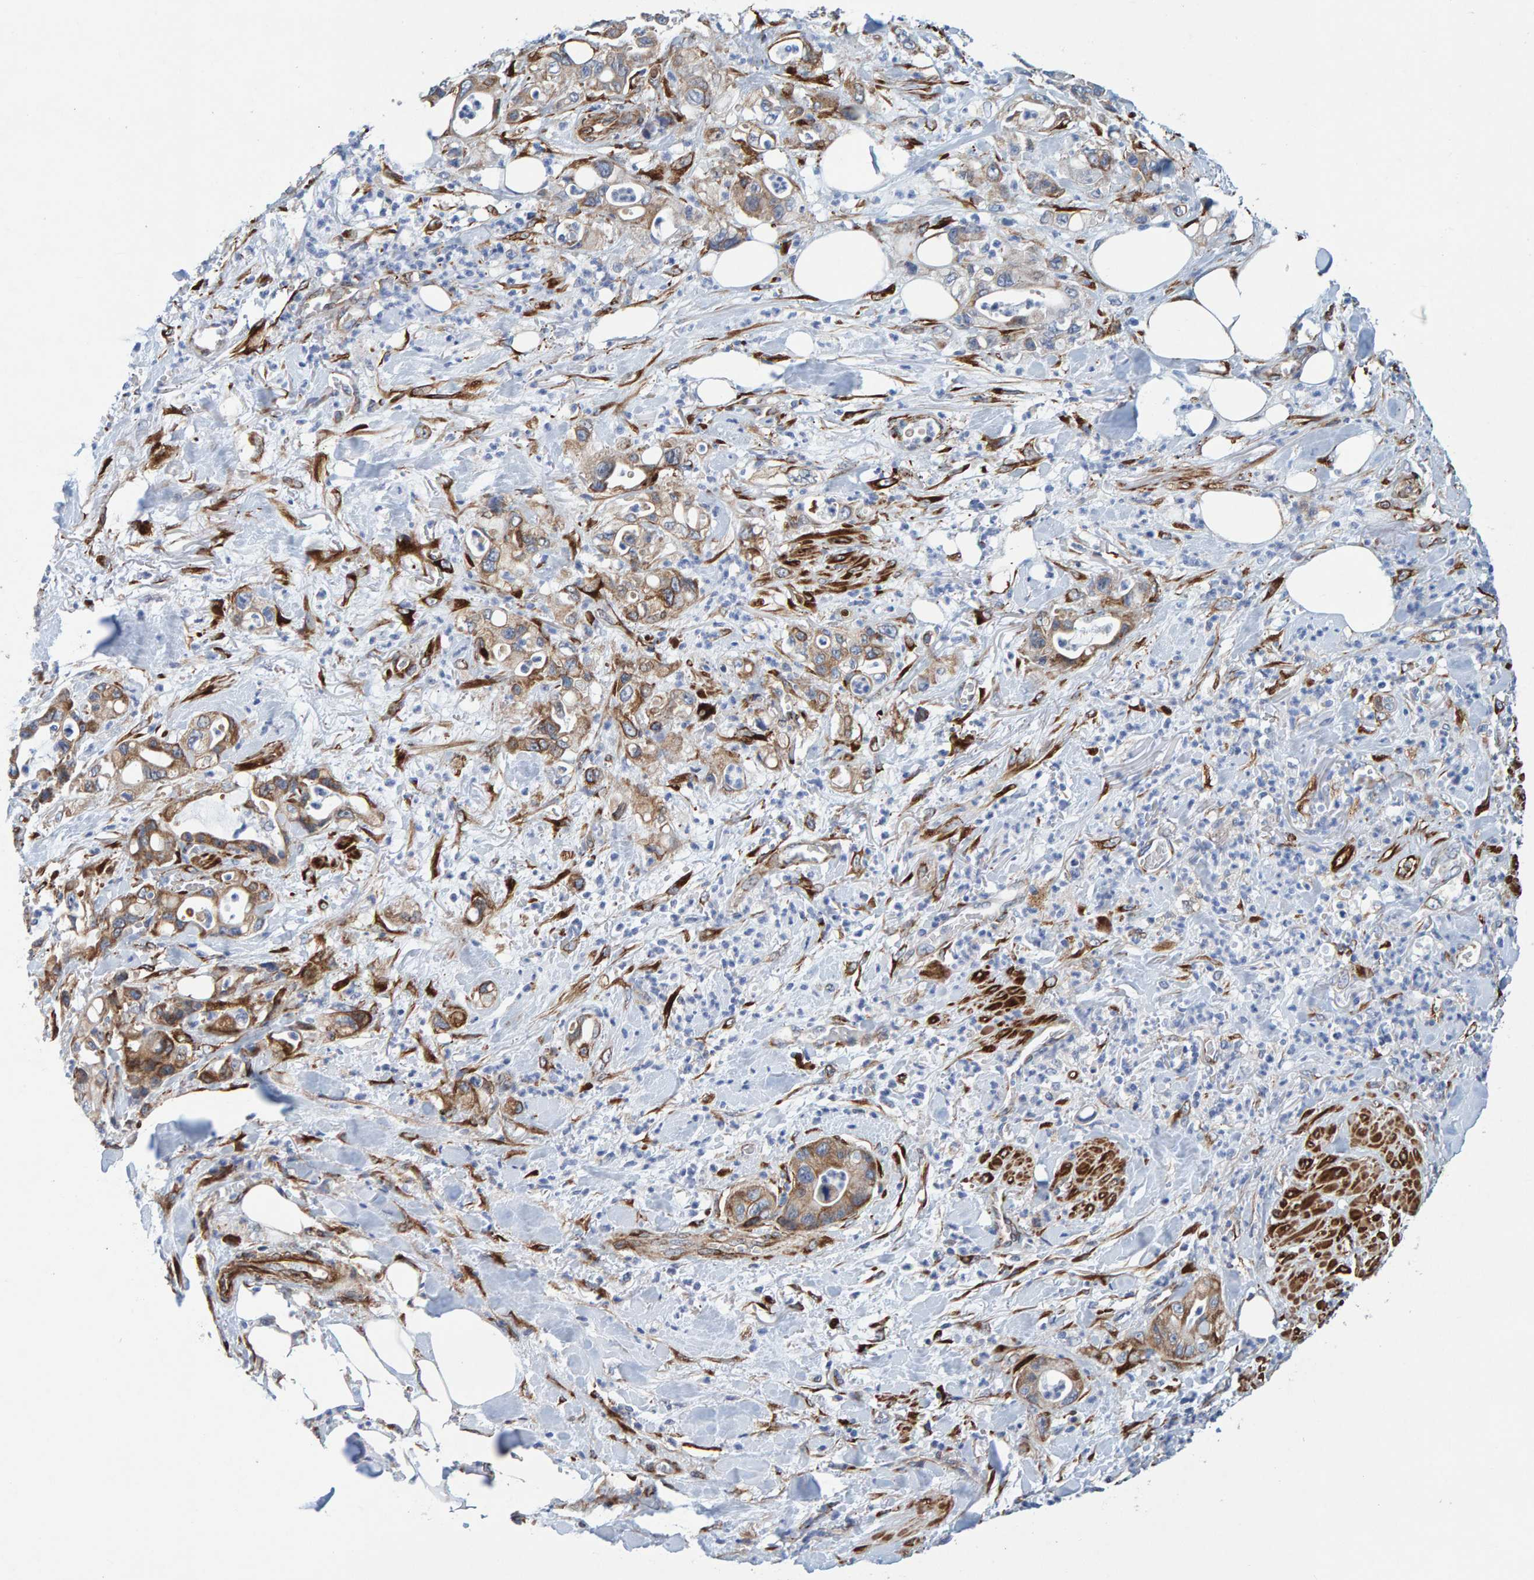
{"staining": {"intensity": "moderate", "quantity": "<25%", "location": "cytoplasmic/membranous"}, "tissue": "pancreatic cancer", "cell_type": "Tumor cells", "image_type": "cancer", "snomed": [{"axis": "morphology", "description": "Adenocarcinoma, NOS"}, {"axis": "topography", "description": "Pancreas"}], "caption": "Pancreatic cancer stained with IHC reveals moderate cytoplasmic/membranous positivity in approximately <25% of tumor cells.", "gene": "MMP16", "patient": {"sex": "male", "age": 70}}